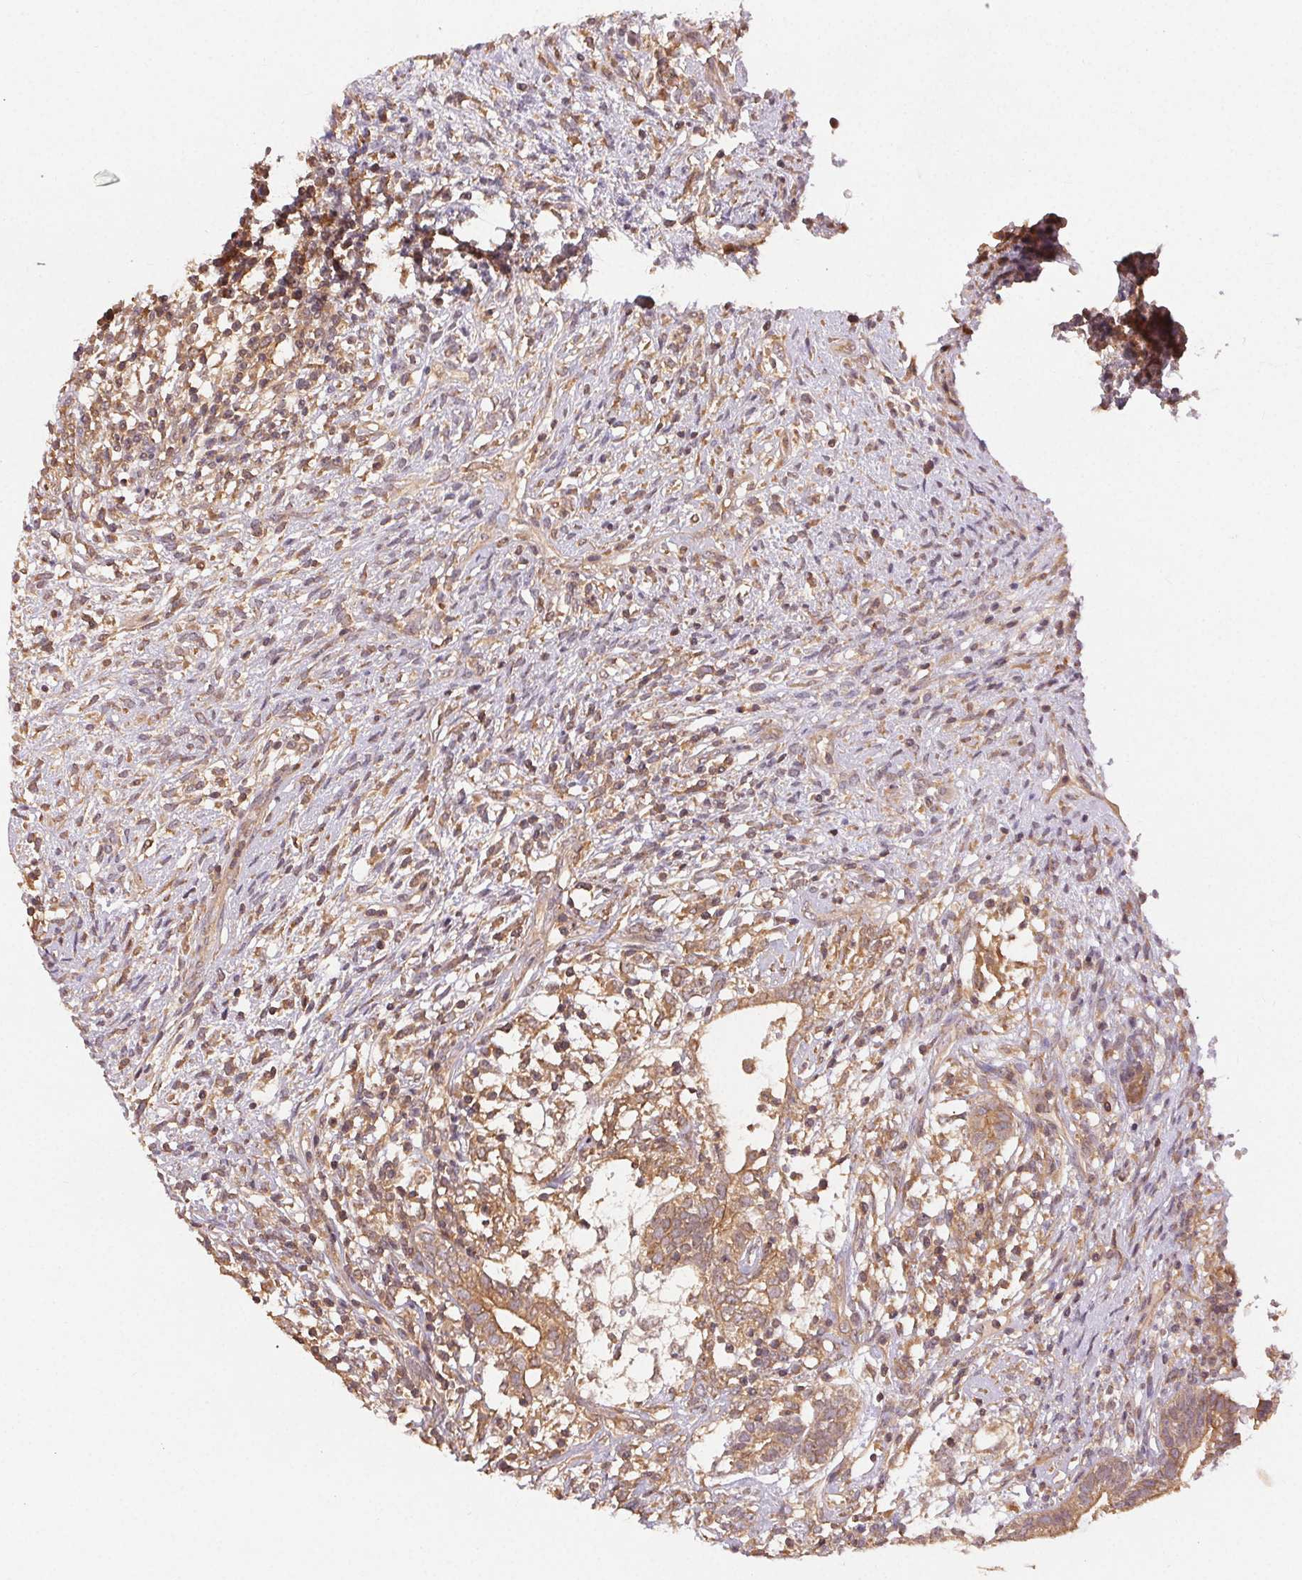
{"staining": {"intensity": "moderate", "quantity": ">75%", "location": "cytoplasmic/membranous"}, "tissue": "testis cancer", "cell_type": "Tumor cells", "image_type": "cancer", "snomed": [{"axis": "morphology", "description": "Seminoma, NOS"}, {"axis": "morphology", "description": "Carcinoma, Embryonal, NOS"}, {"axis": "topography", "description": "Testis"}], "caption": "Immunohistochemistry photomicrograph of testis cancer stained for a protein (brown), which displays medium levels of moderate cytoplasmic/membranous positivity in about >75% of tumor cells.", "gene": "MAPKAPK2", "patient": {"sex": "male", "age": 41}}